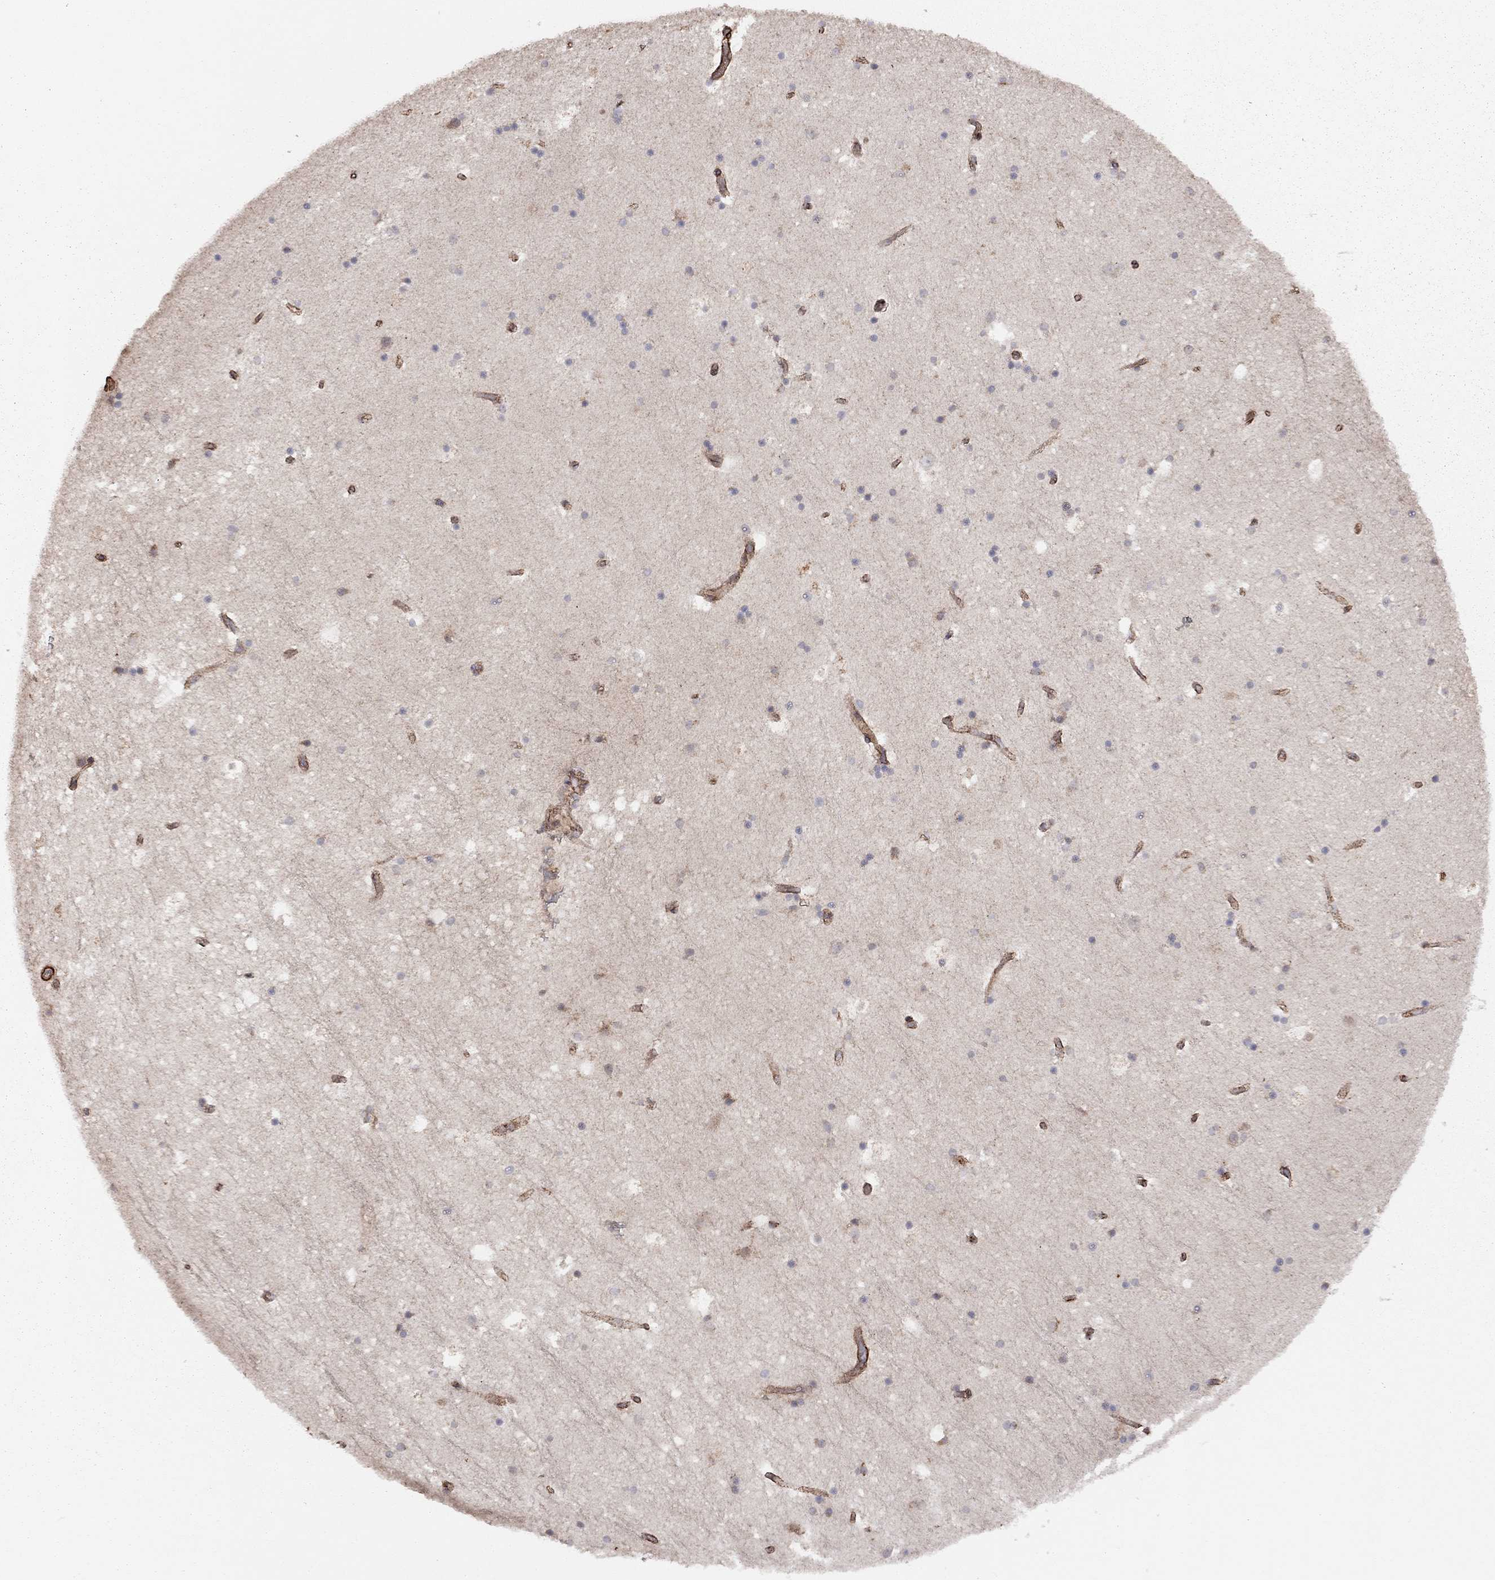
{"staining": {"intensity": "negative", "quantity": "none", "location": "none"}, "tissue": "hippocampus", "cell_type": "Glial cells", "image_type": "normal", "snomed": [{"axis": "morphology", "description": "Normal tissue, NOS"}, {"axis": "topography", "description": "Hippocampus"}], "caption": "High power microscopy image of an immunohistochemistry (IHC) histopathology image of normal hippocampus, revealing no significant expression in glial cells. (DAB (3,3'-diaminobenzidine) immunohistochemistry (IHC), high magnification).", "gene": "EXOC3L2", "patient": {"sex": "male", "age": 51}}